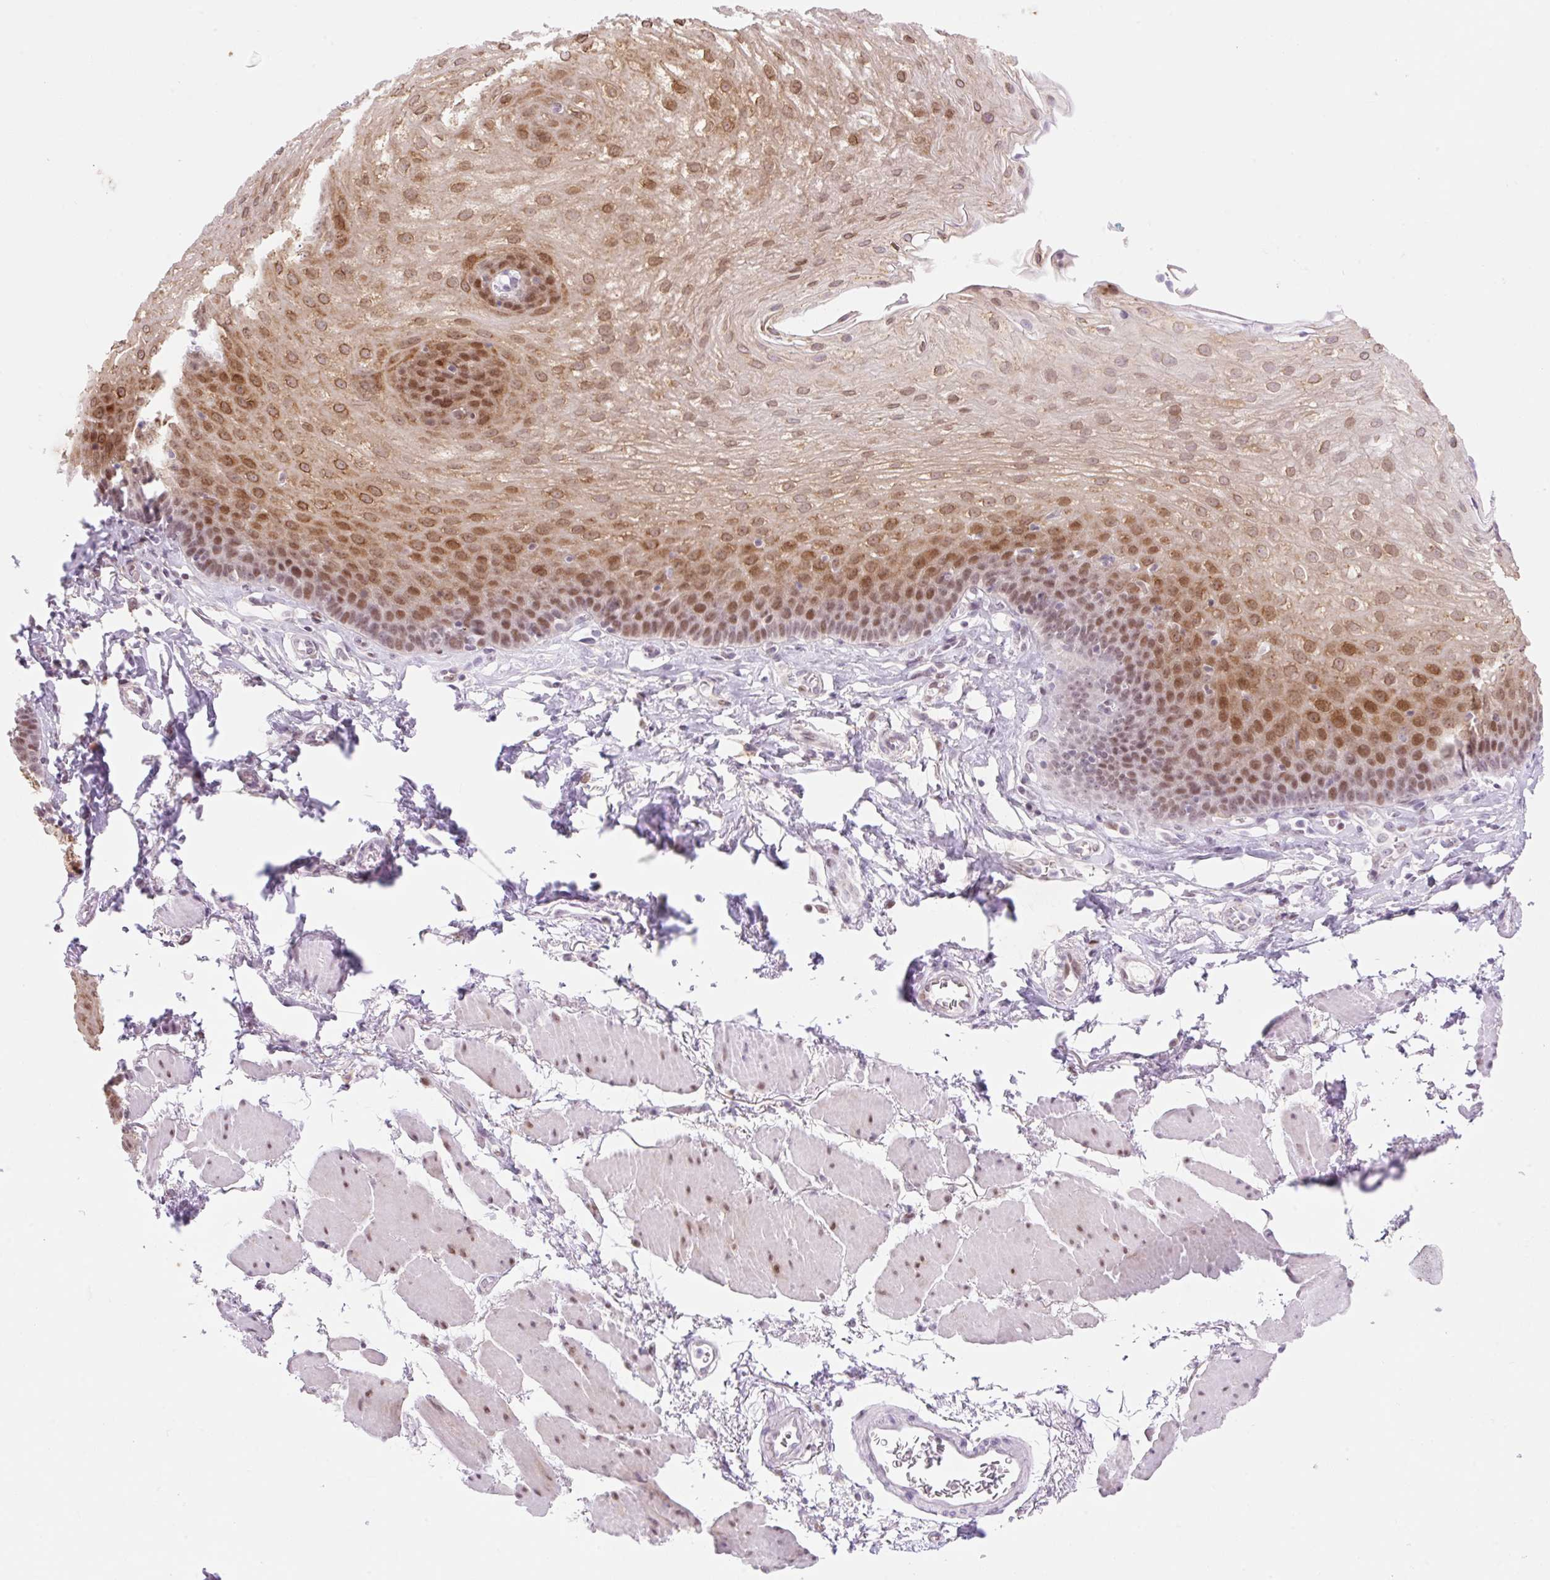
{"staining": {"intensity": "moderate", "quantity": ">75%", "location": "cytoplasmic/membranous,nuclear"}, "tissue": "esophagus", "cell_type": "Squamous epithelial cells", "image_type": "normal", "snomed": [{"axis": "morphology", "description": "Normal tissue, NOS"}, {"axis": "topography", "description": "Esophagus"}], "caption": "IHC photomicrograph of unremarkable esophagus: esophagus stained using IHC demonstrates medium levels of moderate protein expression localized specifically in the cytoplasmic/membranous,nuclear of squamous epithelial cells, appearing as a cytoplasmic/membranous,nuclear brown color.", "gene": "H2BW1", "patient": {"sex": "female", "age": 81}}